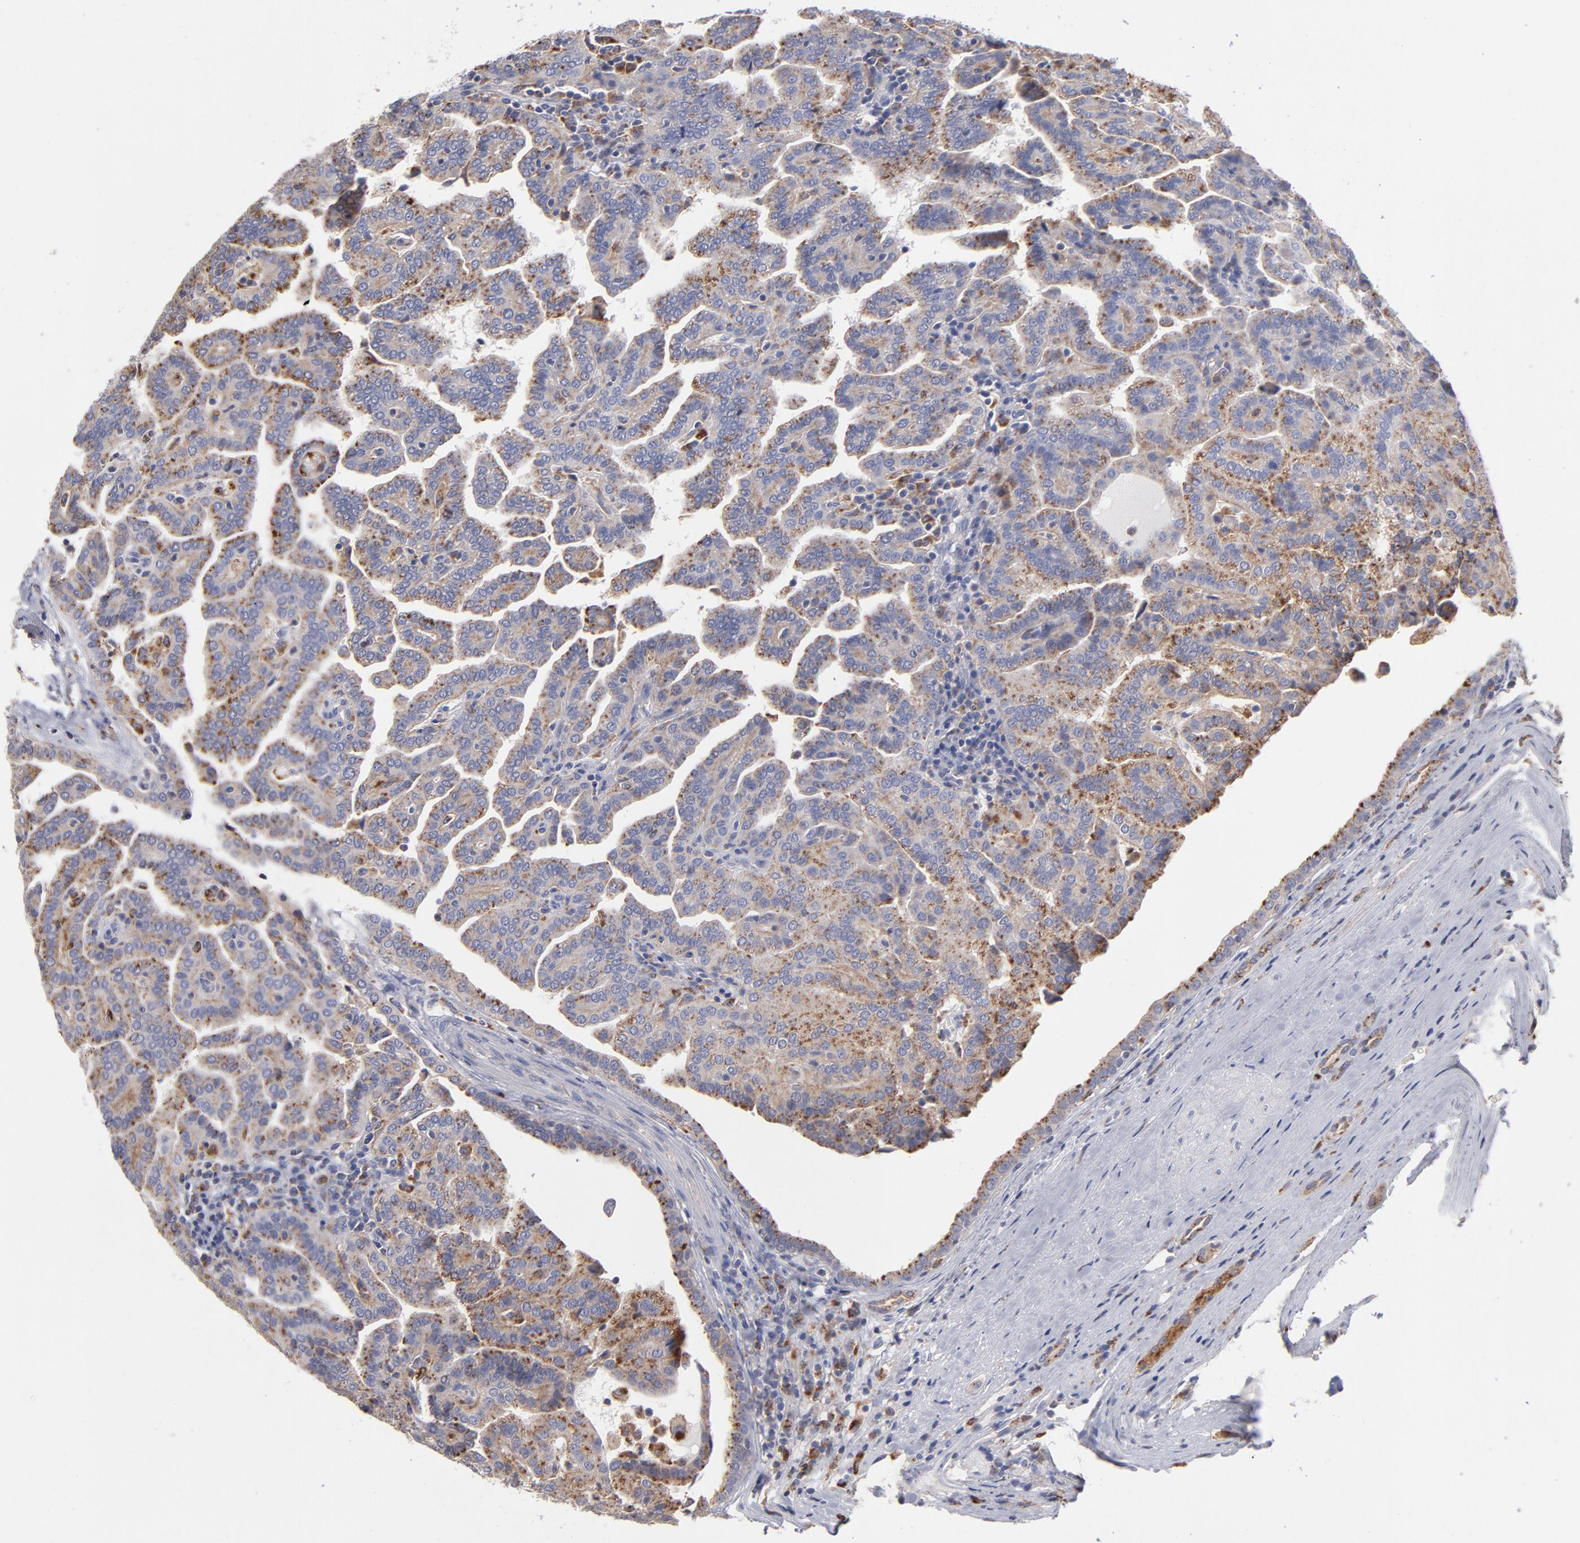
{"staining": {"intensity": "weak", "quantity": ">75%", "location": "cytoplasmic/membranous"}, "tissue": "renal cancer", "cell_type": "Tumor cells", "image_type": "cancer", "snomed": [{"axis": "morphology", "description": "Adenocarcinoma, NOS"}, {"axis": "topography", "description": "Kidney"}], "caption": "Immunohistochemical staining of renal adenocarcinoma reveals low levels of weak cytoplasmic/membranous protein expression in about >75% of tumor cells.", "gene": "RRAGB", "patient": {"sex": "male", "age": 61}}